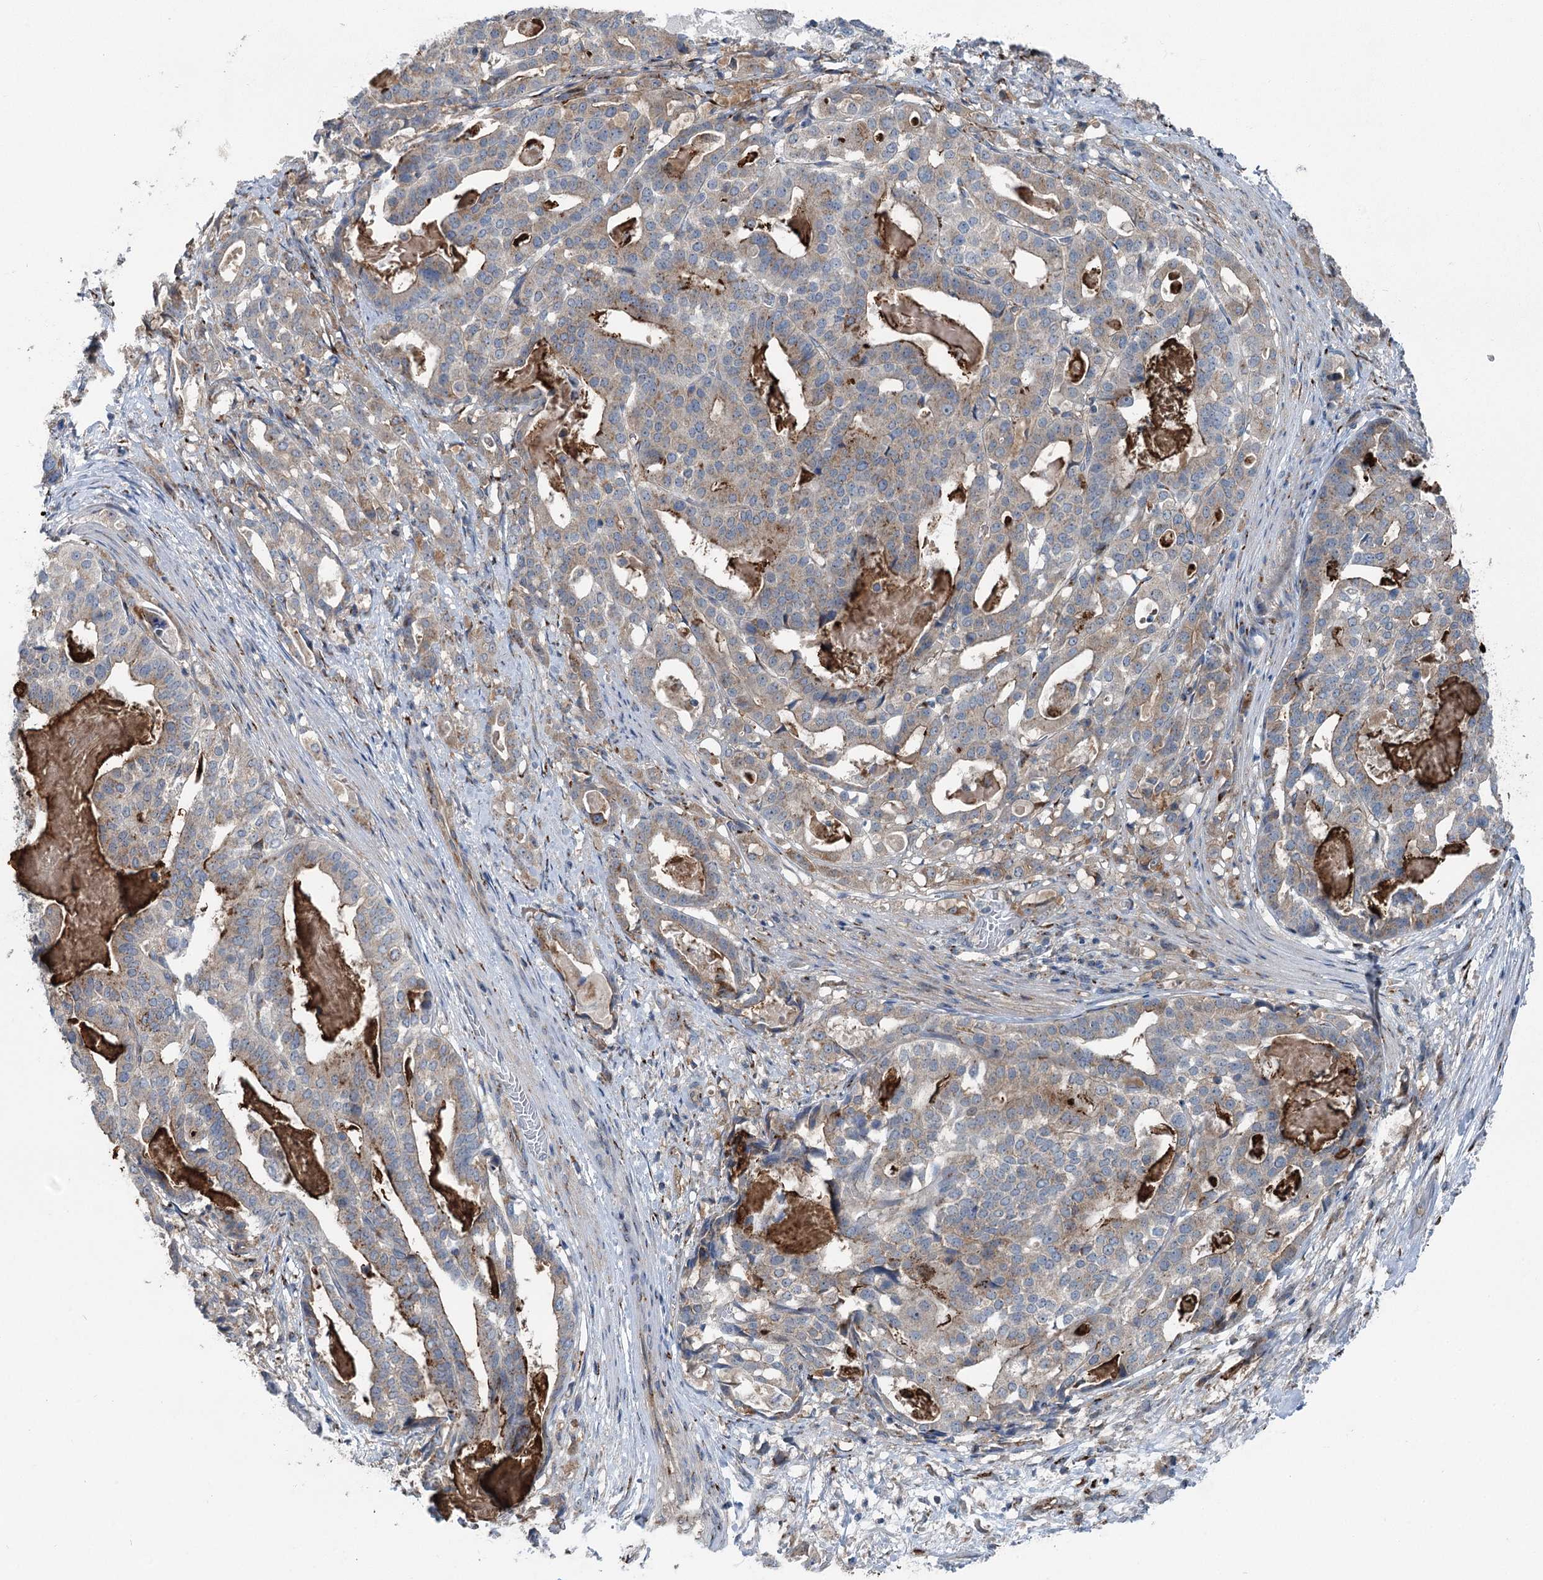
{"staining": {"intensity": "weak", "quantity": "25%-75%", "location": "cytoplasmic/membranous"}, "tissue": "stomach cancer", "cell_type": "Tumor cells", "image_type": "cancer", "snomed": [{"axis": "morphology", "description": "Adenocarcinoma, NOS"}, {"axis": "topography", "description": "Stomach"}], "caption": "Immunohistochemical staining of stomach cancer exhibits low levels of weak cytoplasmic/membranous staining in approximately 25%-75% of tumor cells.", "gene": "ITIH5", "patient": {"sex": "male", "age": 48}}